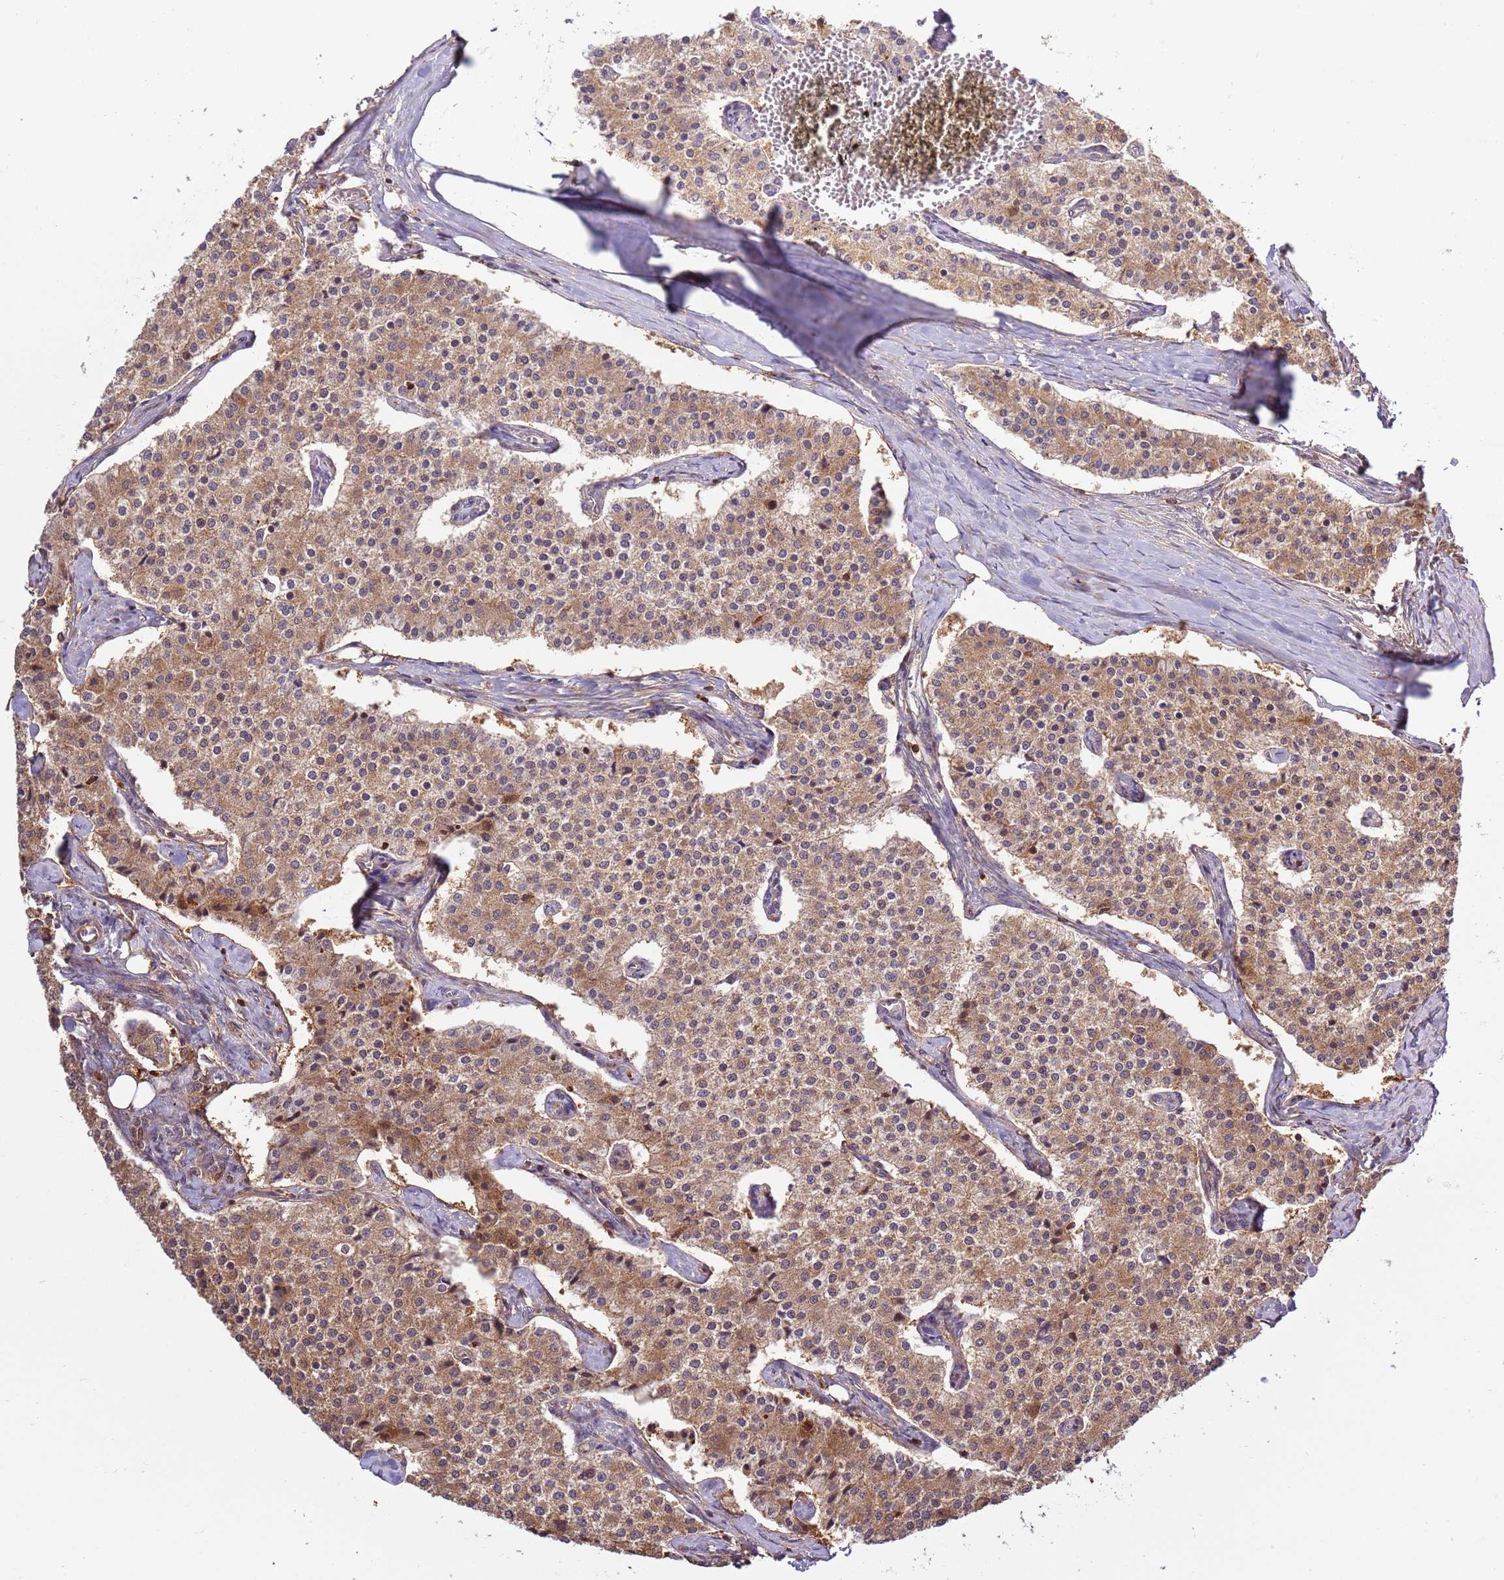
{"staining": {"intensity": "moderate", "quantity": ">75%", "location": "cytoplasmic/membranous"}, "tissue": "carcinoid", "cell_type": "Tumor cells", "image_type": "cancer", "snomed": [{"axis": "morphology", "description": "Carcinoid, malignant, NOS"}, {"axis": "topography", "description": "Colon"}], "caption": "Protein staining of malignant carcinoid tissue shows moderate cytoplasmic/membranous staining in approximately >75% of tumor cells.", "gene": "ZNF624", "patient": {"sex": "female", "age": 52}}